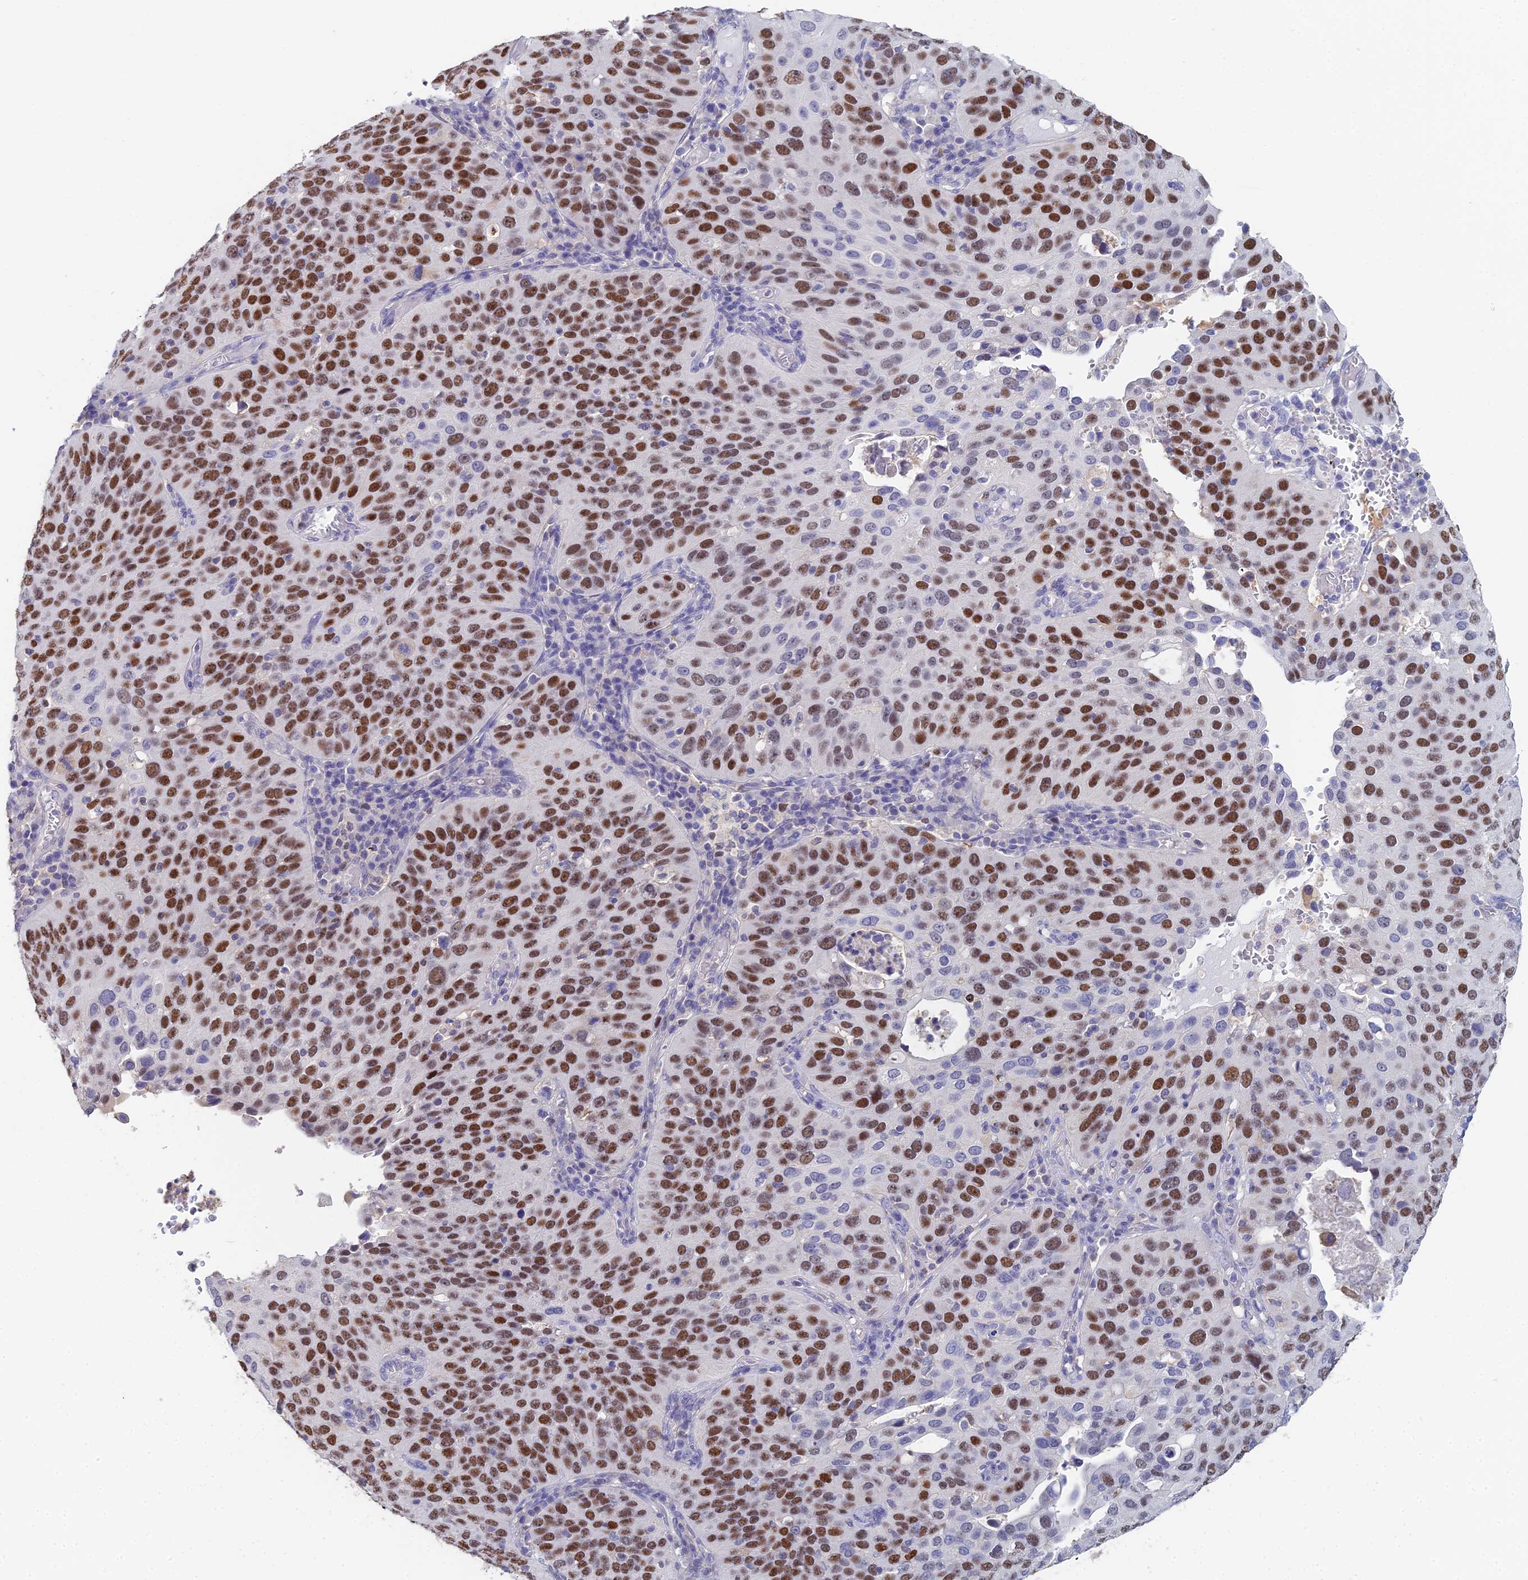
{"staining": {"intensity": "strong", "quantity": ">75%", "location": "nuclear"}, "tissue": "cervical cancer", "cell_type": "Tumor cells", "image_type": "cancer", "snomed": [{"axis": "morphology", "description": "Squamous cell carcinoma, NOS"}, {"axis": "topography", "description": "Cervix"}], "caption": "Protein staining displays strong nuclear staining in about >75% of tumor cells in cervical squamous cell carcinoma.", "gene": "MCM2", "patient": {"sex": "female", "age": 36}}